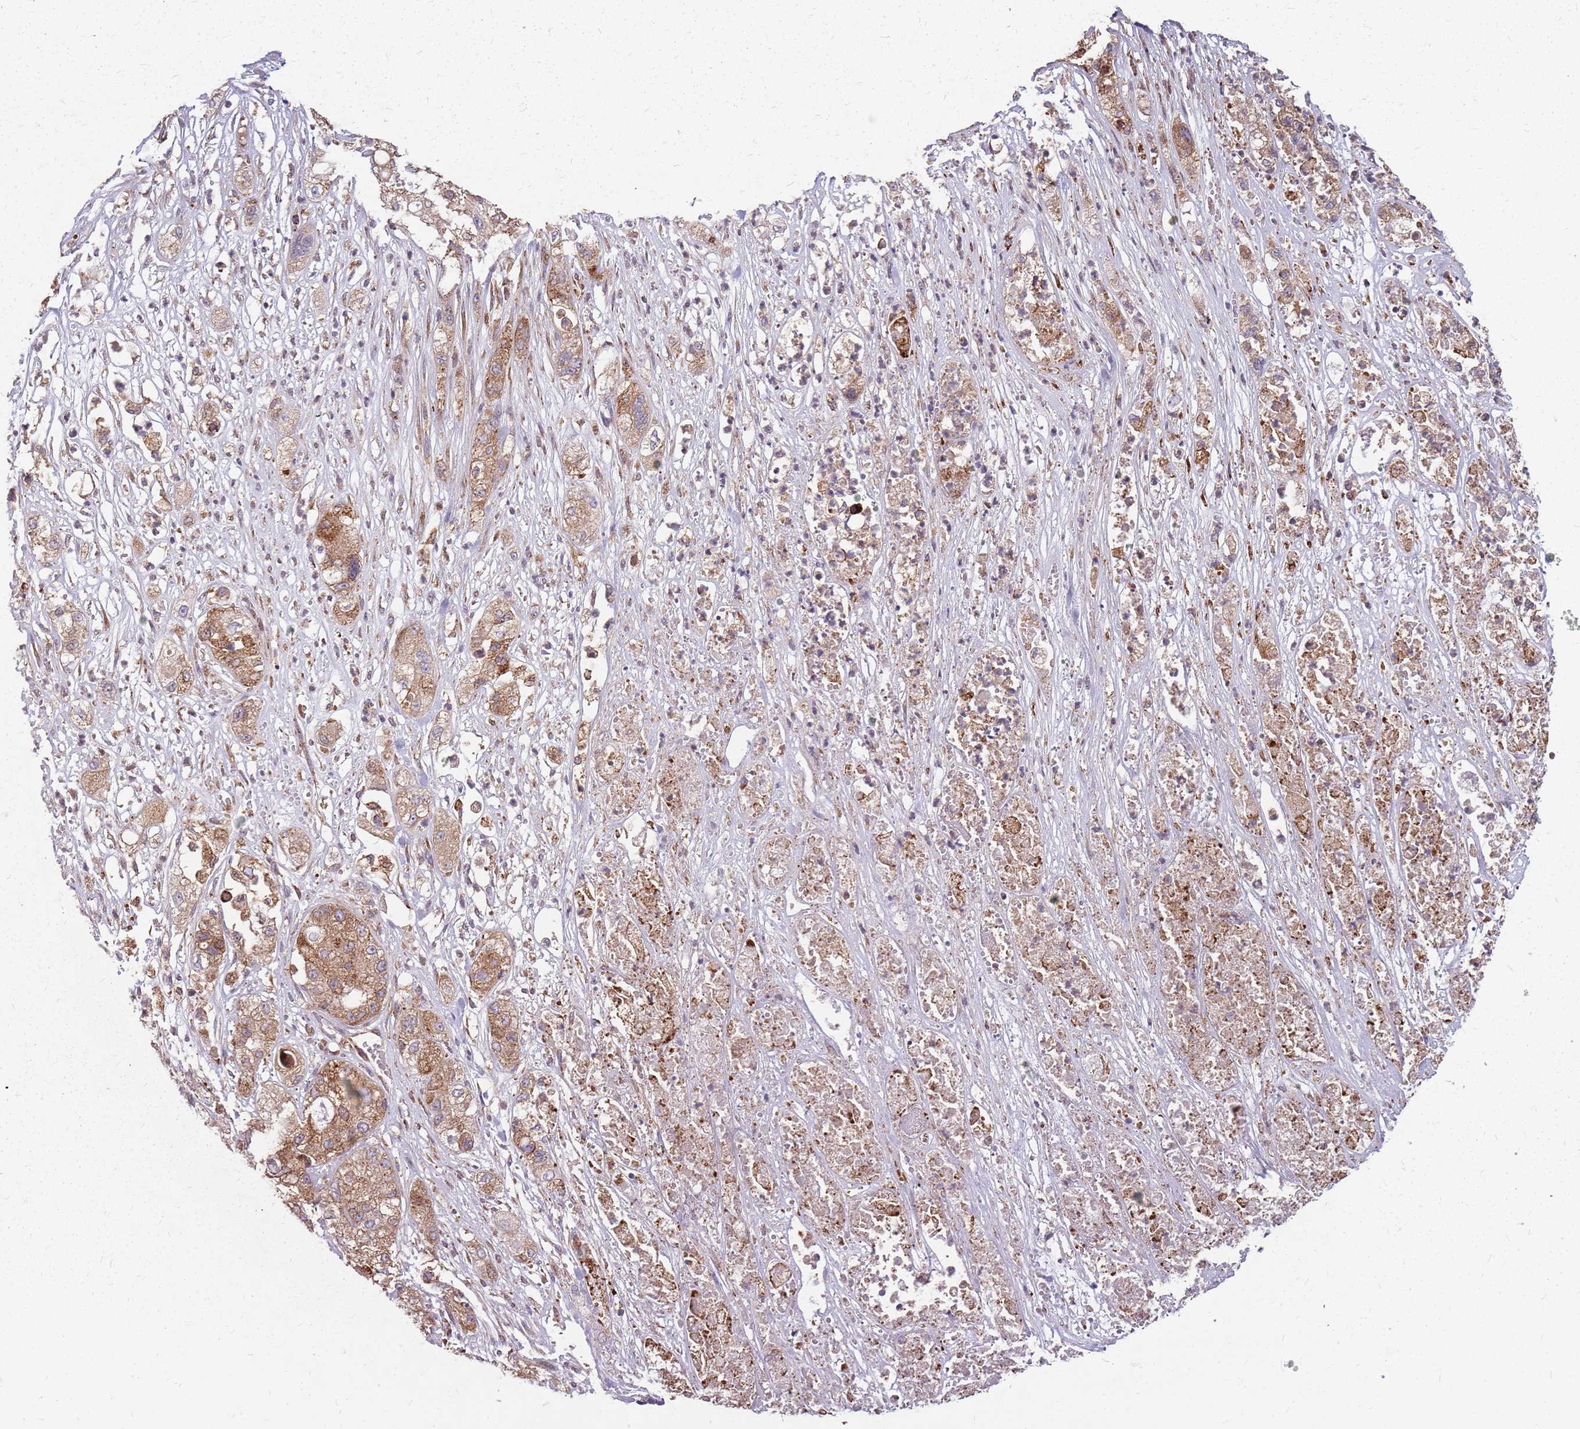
{"staining": {"intensity": "moderate", "quantity": ">75%", "location": "cytoplasmic/membranous"}, "tissue": "pancreatic cancer", "cell_type": "Tumor cells", "image_type": "cancer", "snomed": [{"axis": "morphology", "description": "Adenocarcinoma, NOS"}, {"axis": "topography", "description": "Pancreas"}], "caption": "Human pancreatic adenocarcinoma stained for a protein (brown) reveals moderate cytoplasmic/membranous positive staining in approximately >75% of tumor cells.", "gene": "NME4", "patient": {"sex": "female", "age": 78}}